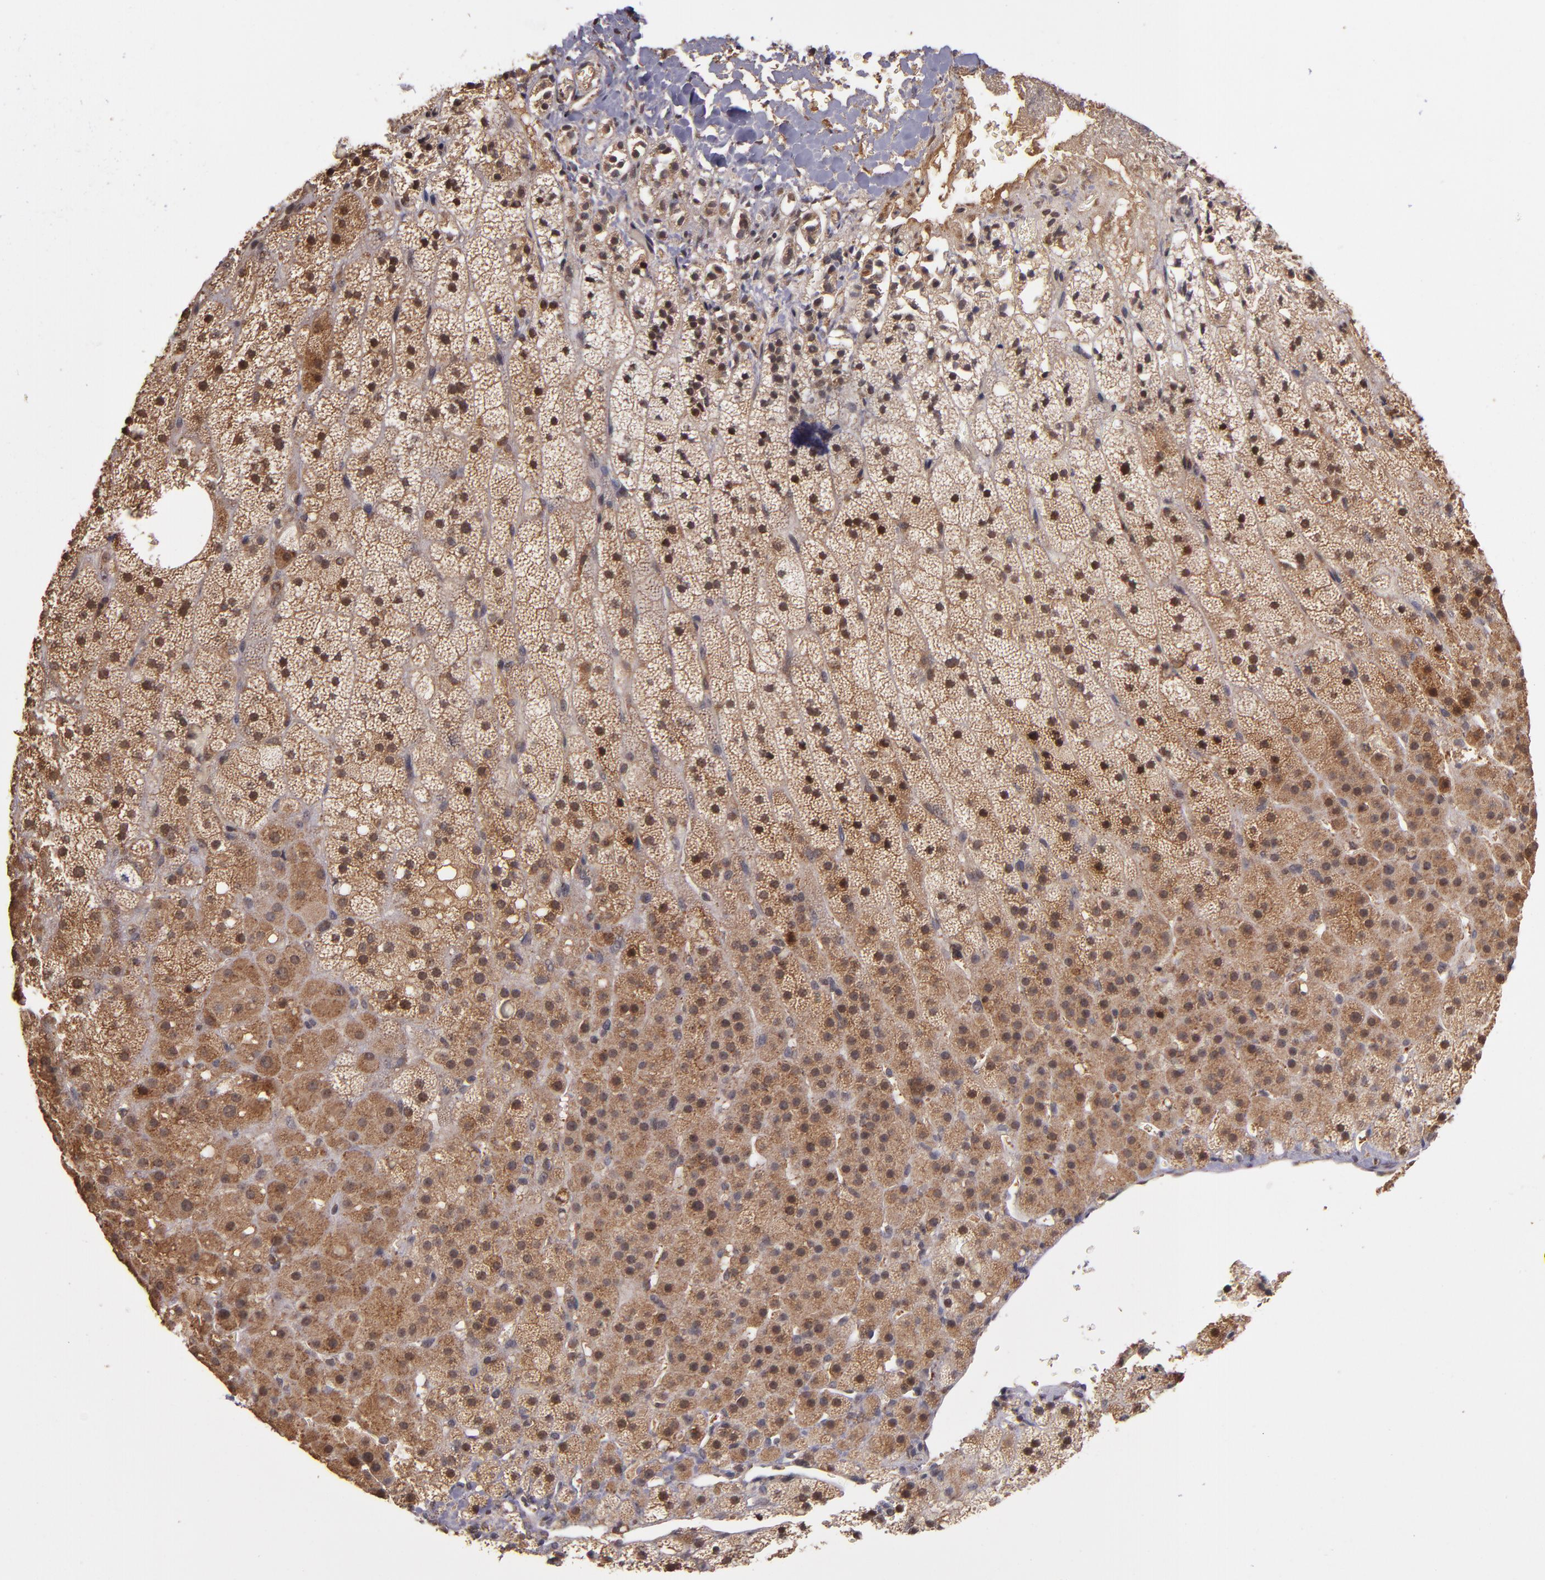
{"staining": {"intensity": "strong", "quantity": ">75%", "location": "cytoplasmic/membranous,nuclear"}, "tissue": "adrenal gland", "cell_type": "Glandular cells", "image_type": "normal", "snomed": [{"axis": "morphology", "description": "Normal tissue, NOS"}, {"axis": "topography", "description": "Adrenal gland"}], "caption": "An immunohistochemistry (IHC) histopathology image of unremarkable tissue is shown. Protein staining in brown labels strong cytoplasmic/membranous,nuclear positivity in adrenal gland within glandular cells.", "gene": "RIOK3", "patient": {"sex": "male", "age": 35}}